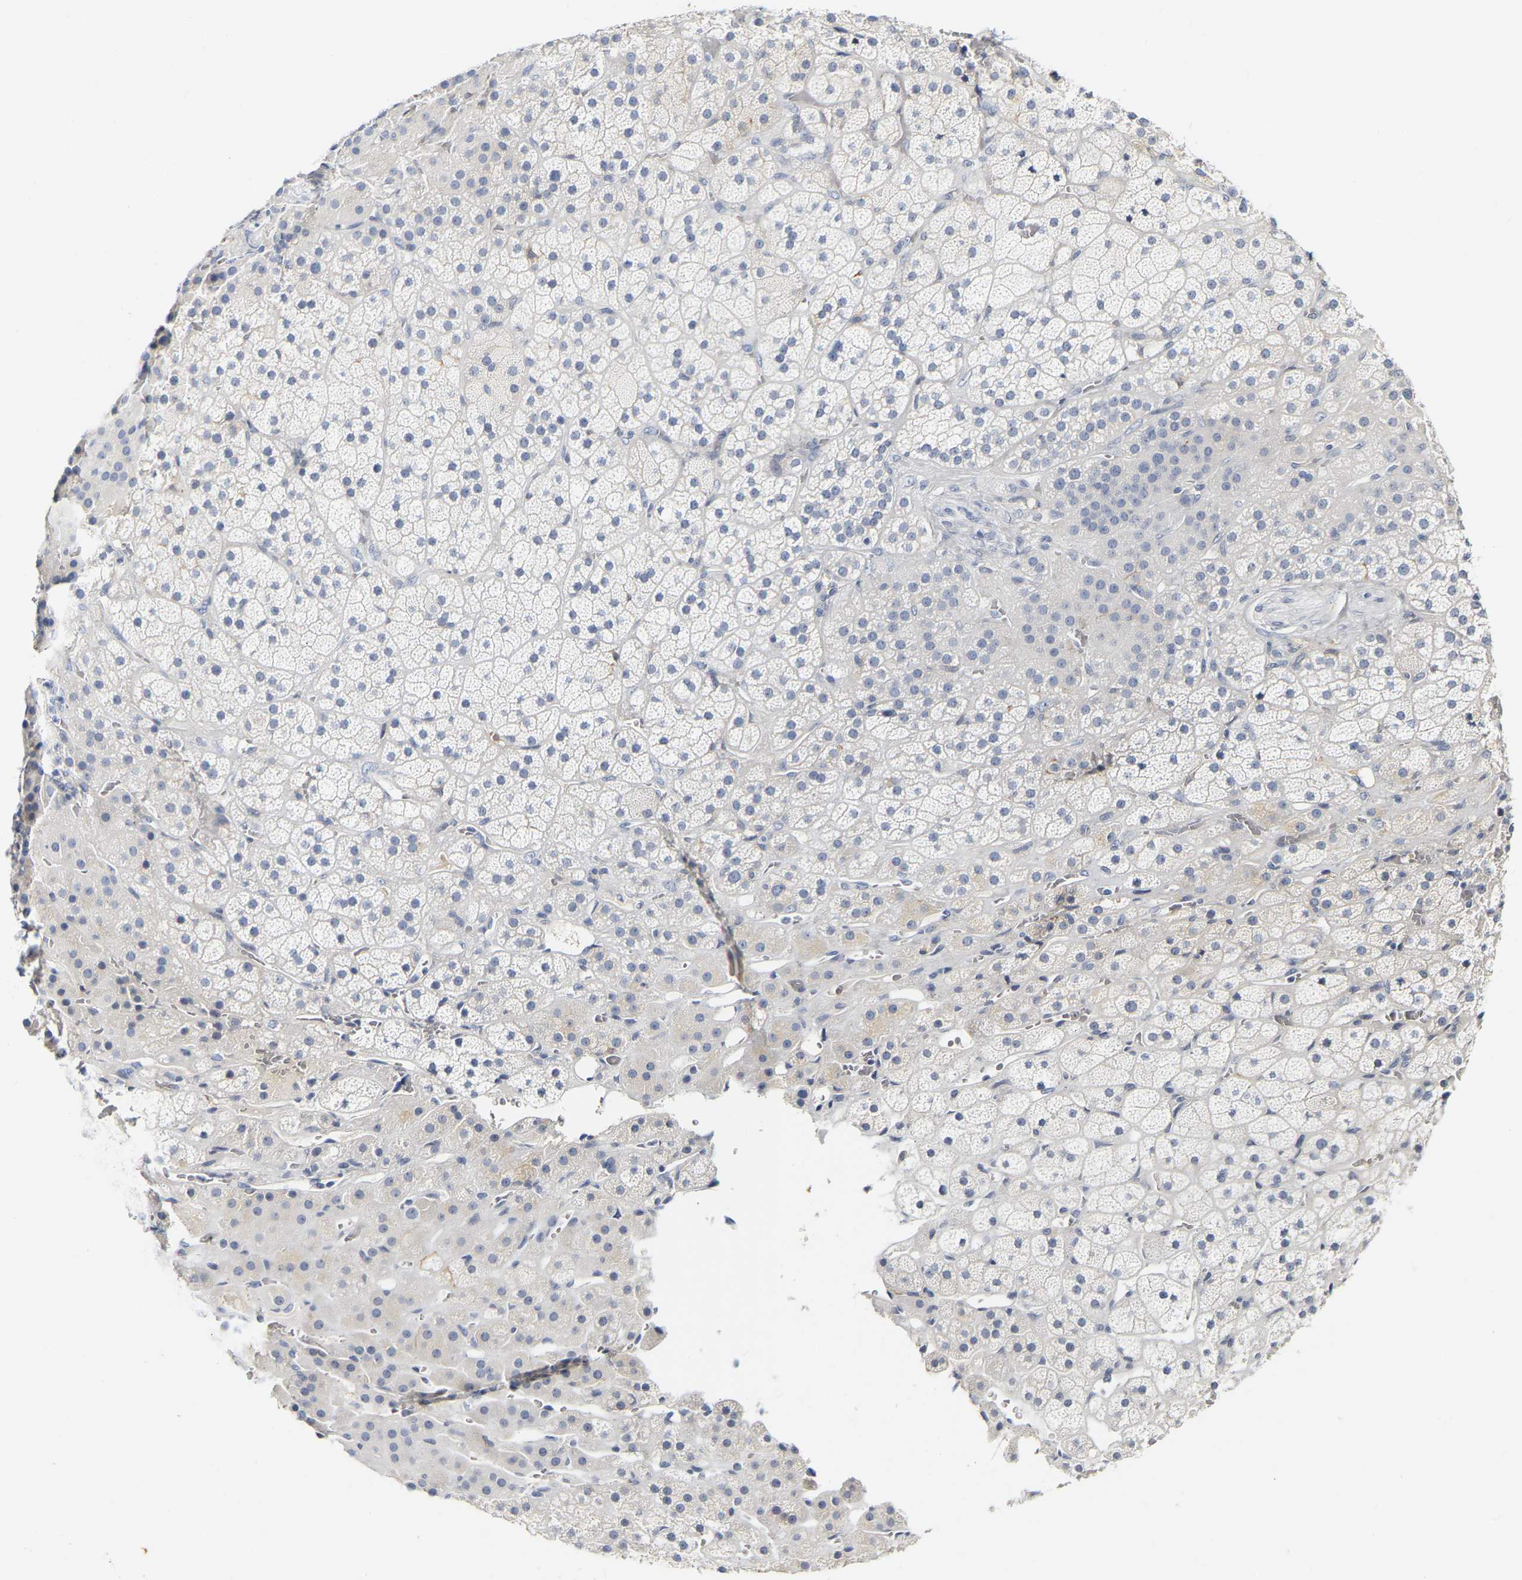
{"staining": {"intensity": "negative", "quantity": "none", "location": "none"}, "tissue": "adrenal gland", "cell_type": "Glandular cells", "image_type": "normal", "snomed": [{"axis": "morphology", "description": "Normal tissue, NOS"}, {"axis": "topography", "description": "Adrenal gland"}], "caption": "Immunohistochemistry (IHC) photomicrograph of benign human adrenal gland stained for a protein (brown), which demonstrates no positivity in glandular cells. (Stains: DAB (3,3'-diaminobenzidine) immunohistochemistry (IHC) with hematoxylin counter stain, Microscopy: brightfield microscopy at high magnification).", "gene": "GNAS", "patient": {"sex": "male", "age": 57}}